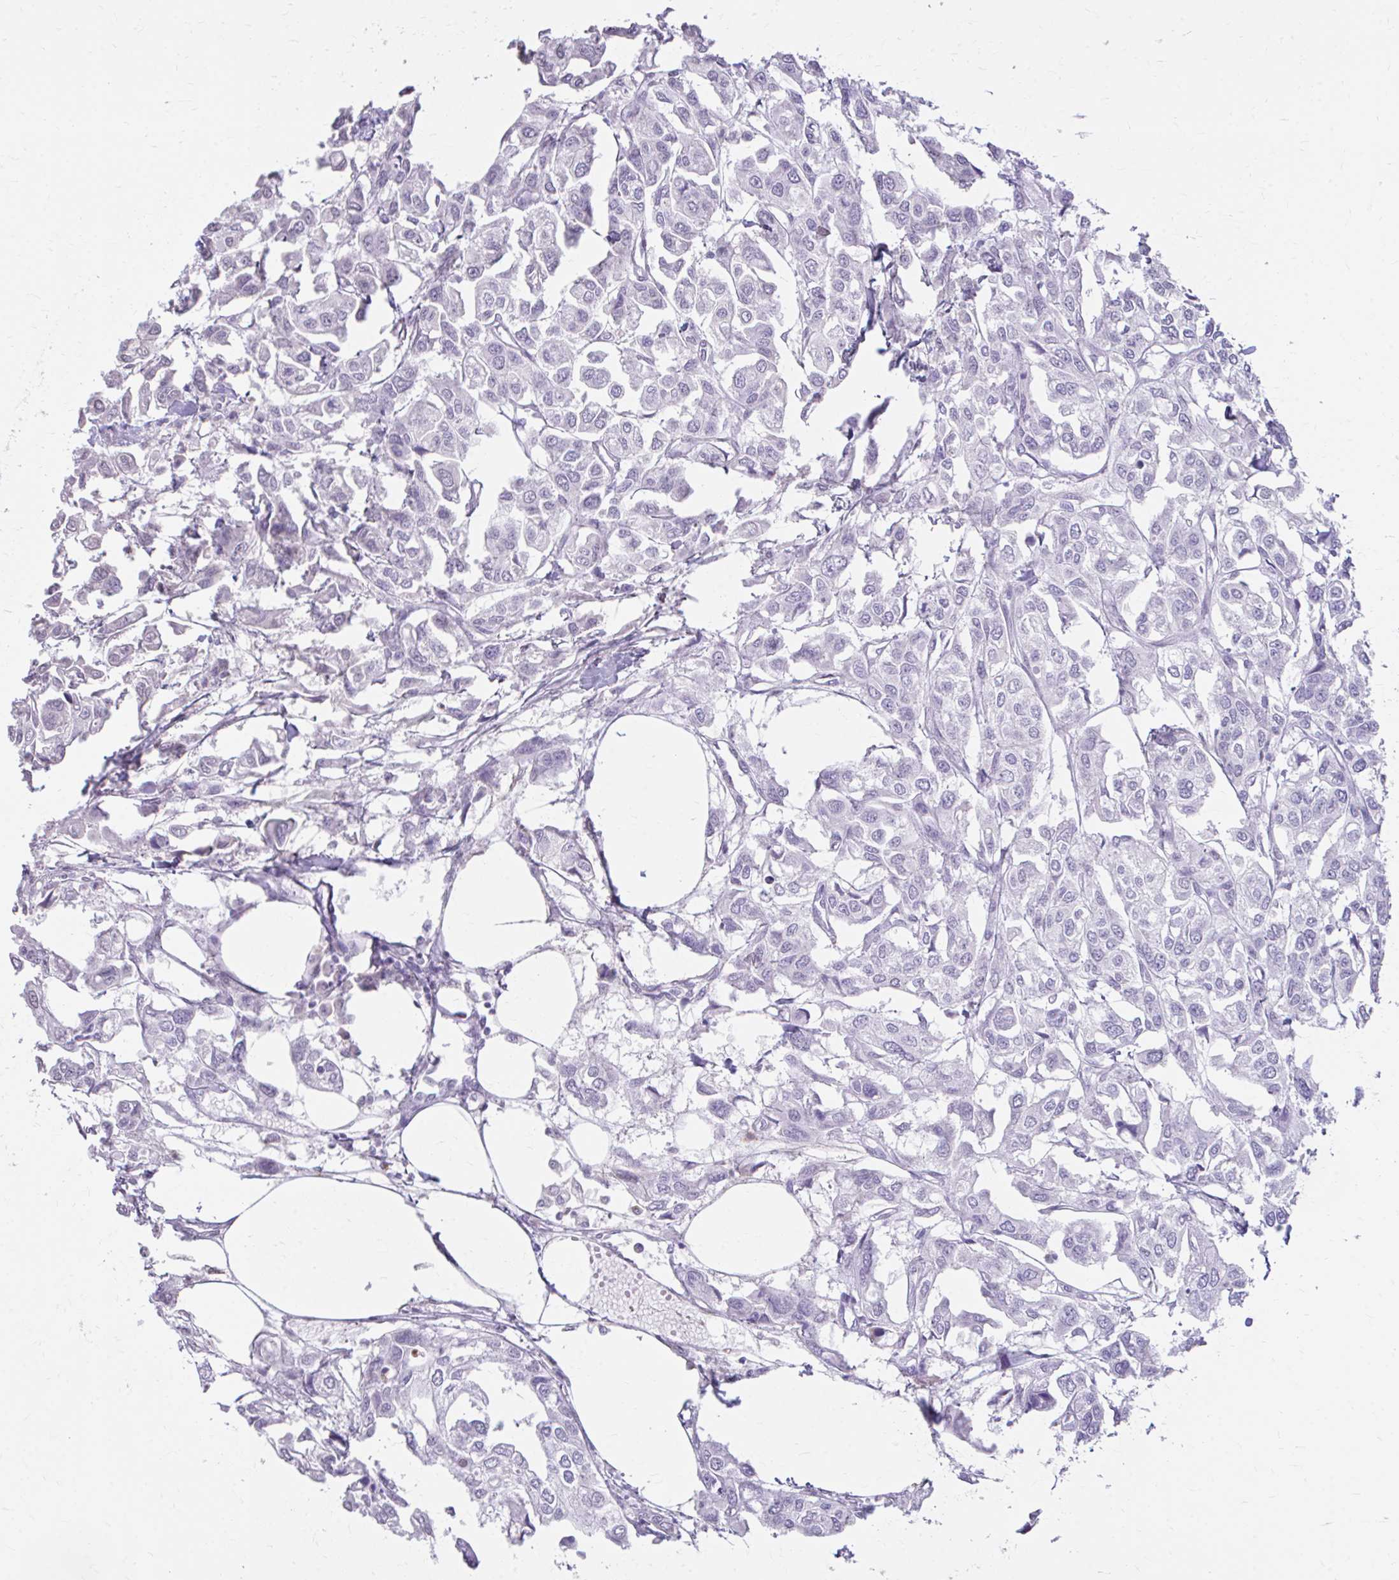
{"staining": {"intensity": "negative", "quantity": "none", "location": "none"}, "tissue": "urothelial cancer", "cell_type": "Tumor cells", "image_type": "cancer", "snomed": [{"axis": "morphology", "description": "Urothelial carcinoma, High grade"}, {"axis": "topography", "description": "Urinary bladder"}], "caption": "The image reveals no significant staining in tumor cells of urothelial carcinoma (high-grade).", "gene": "CFH", "patient": {"sex": "male", "age": 67}}